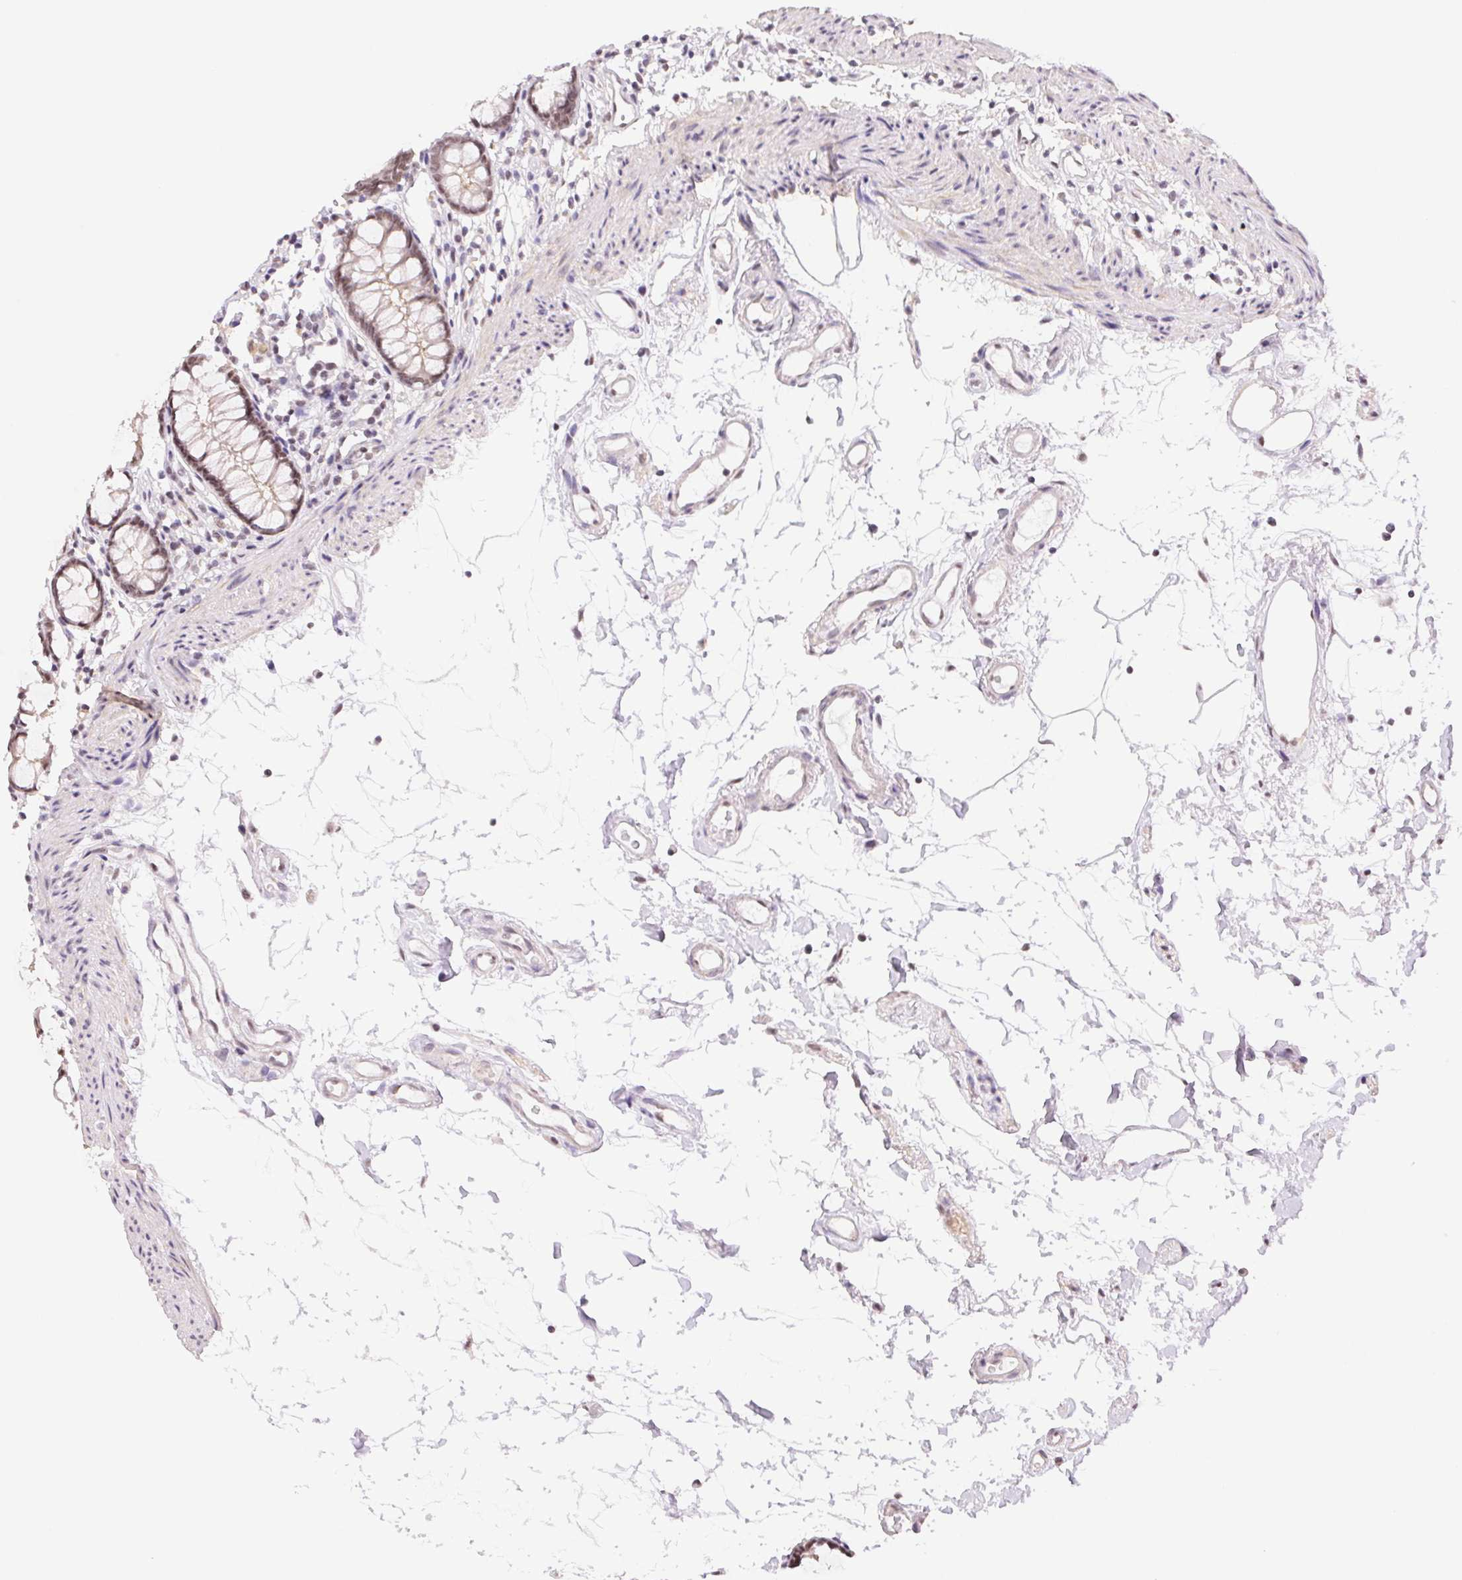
{"staining": {"intensity": "weak", "quantity": "25%-75%", "location": "nuclear"}, "tissue": "colon", "cell_type": "Endothelial cells", "image_type": "normal", "snomed": [{"axis": "morphology", "description": "Normal tissue, NOS"}, {"axis": "topography", "description": "Colon"}], "caption": "Colon was stained to show a protein in brown. There is low levels of weak nuclear positivity in approximately 25%-75% of endothelial cells.", "gene": "RPRD1B", "patient": {"sex": "female", "age": 84}}